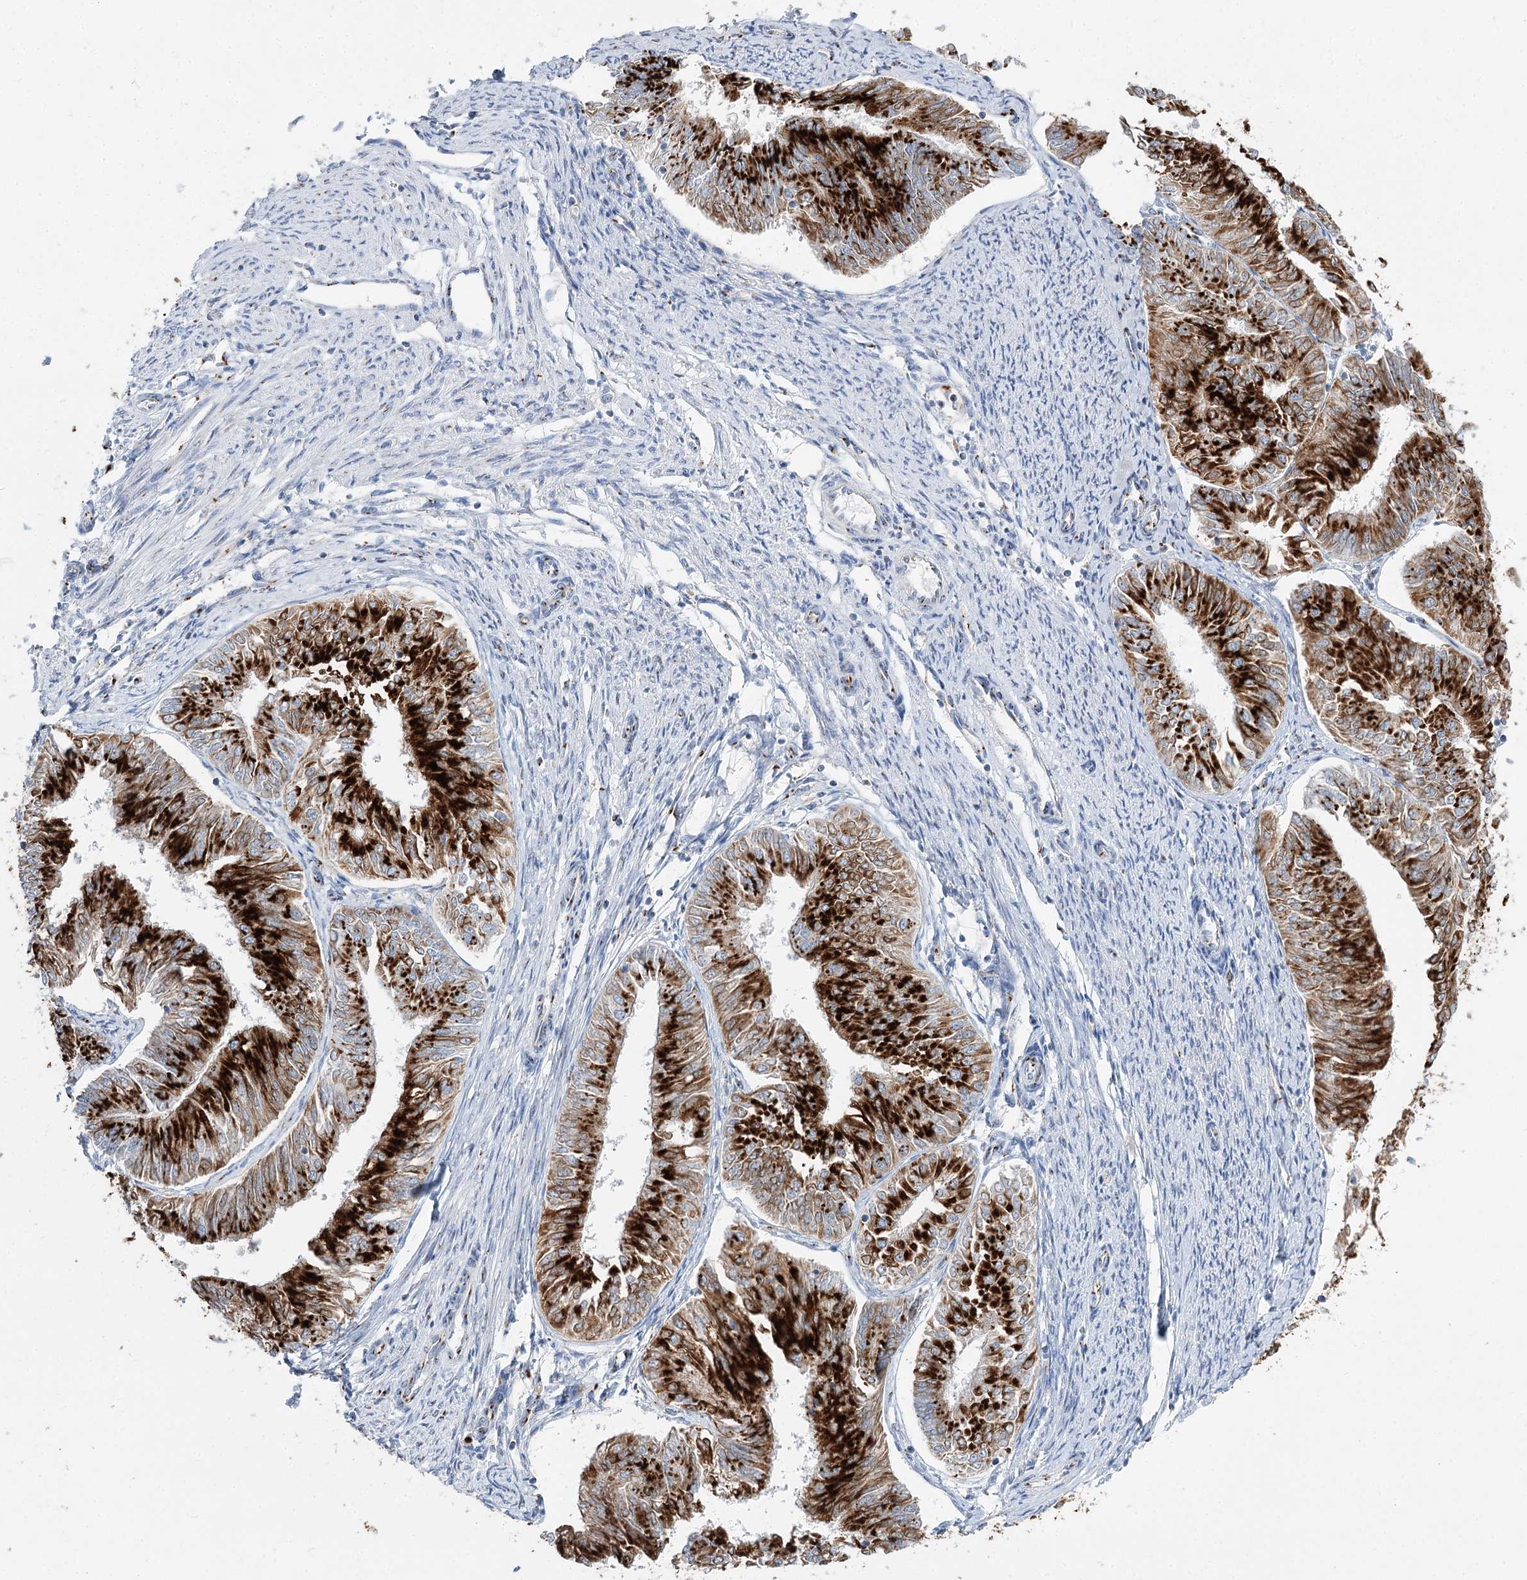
{"staining": {"intensity": "strong", "quantity": ">75%", "location": "cytoplasmic/membranous"}, "tissue": "endometrial cancer", "cell_type": "Tumor cells", "image_type": "cancer", "snomed": [{"axis": "morphology", "description": "Adenocarcinoma, NOS"}, {"axis": "topography", "description": "Endometrium"}], "caption": "IHC micrograph of neoplastic tissue: endometrial adenocarcinoma stained using immunohistochemistry (IHC) displays high levels of strong protein expression localized specifically in the cytoplasmic/membranous of tumor cells, appearing as a cytoplasmic/membranous brown color.", "gene": "TMEM165", "patient": {"sex": "female", "age": 58}}